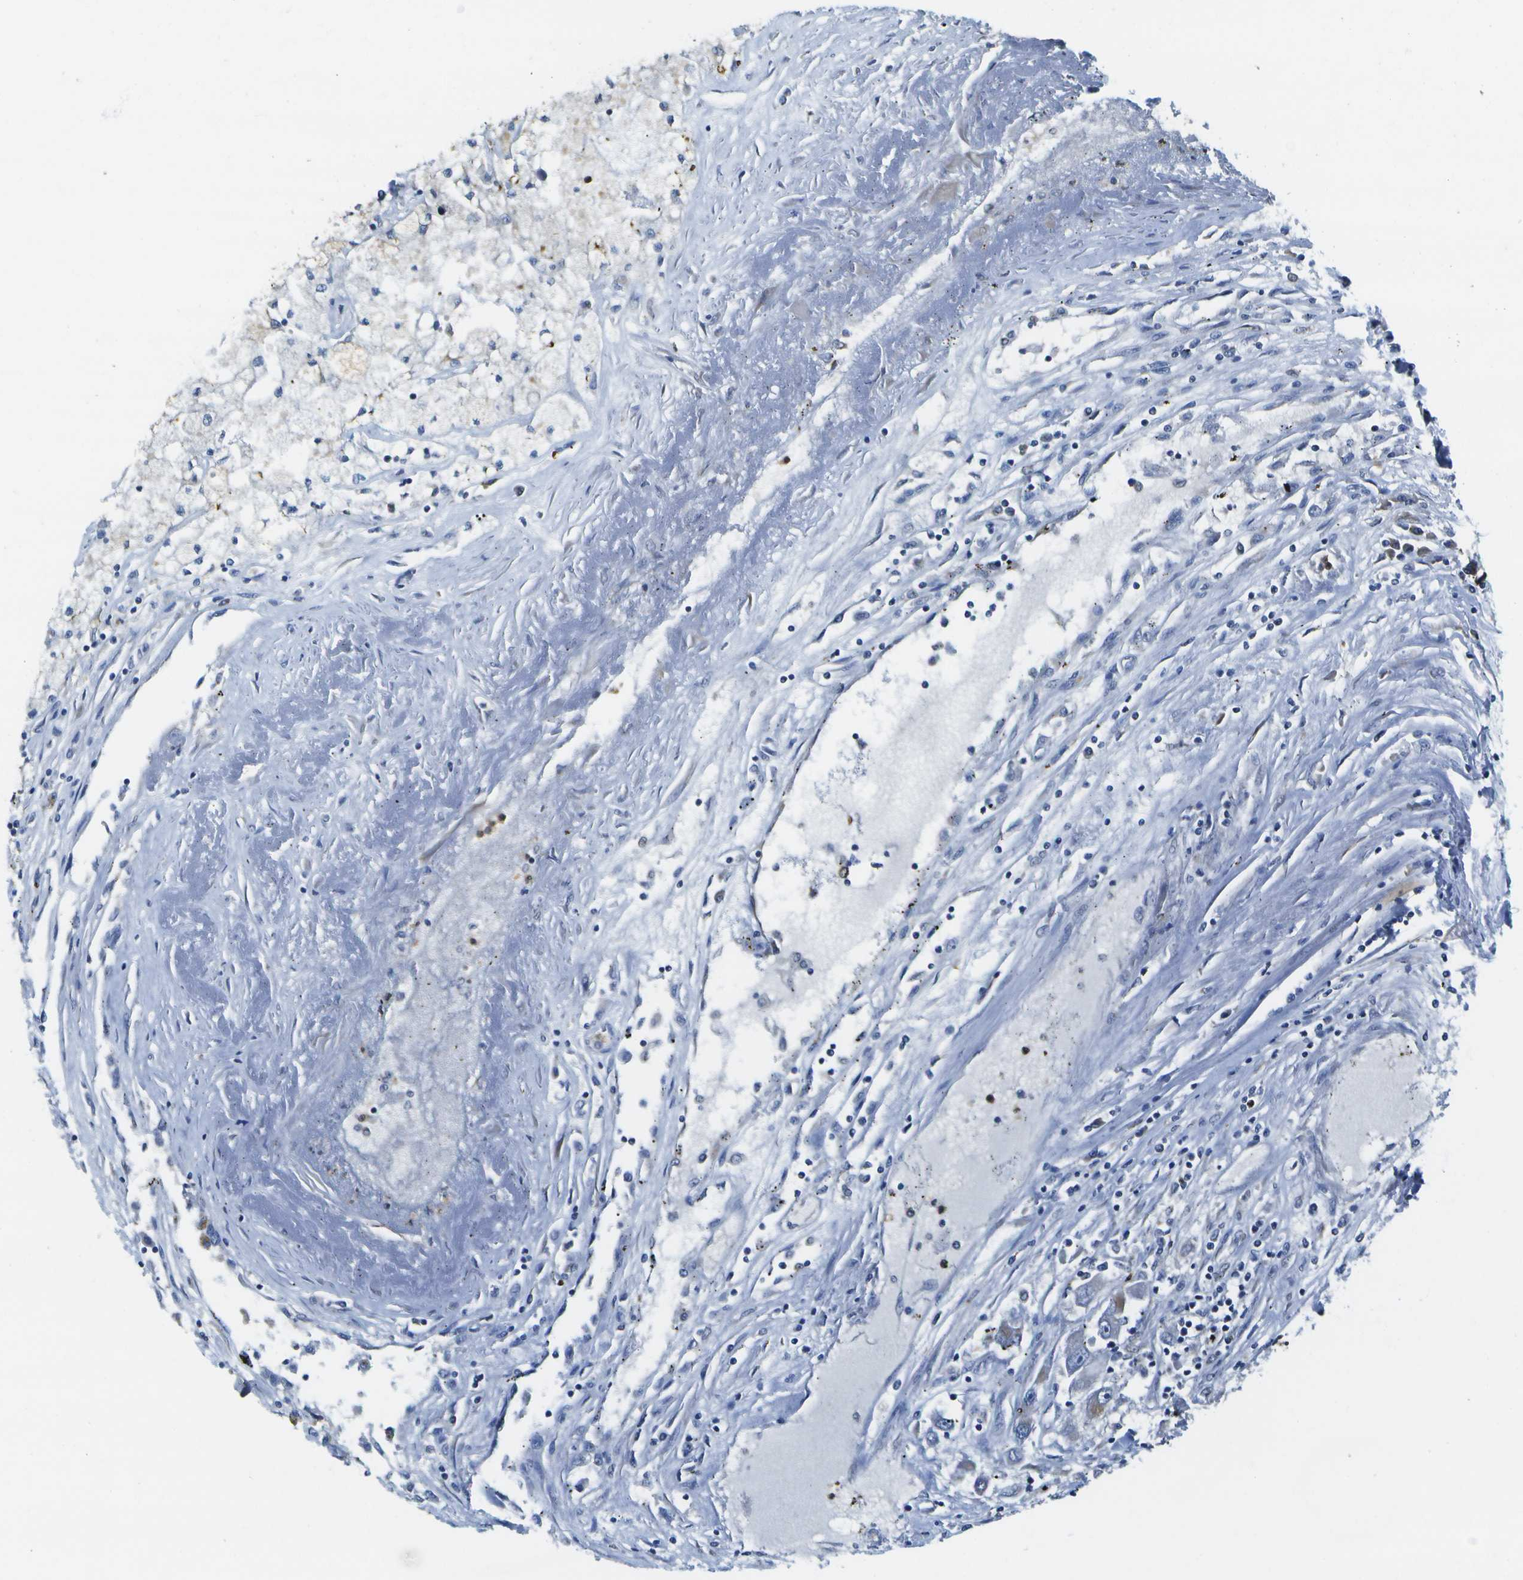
{"staining": {"intensity": "negative", "quantity": "none", "location": "none"}, "tissue": "renal cancer", "cell_type": "Tumor cells", "image_type": "cancer", "snomed": [{"axis": "morphology", "description": "Adenocarcinoma, NOS"}, {"axis": "topography", "description": "Kidney"}], "caption": "Renal cancer (adenocarcinoma) was stained to show a protein in brown. There is no significant staining in tumor cells.", "gene": "DSE", "patient": {"sex": "female", "age": 52}}